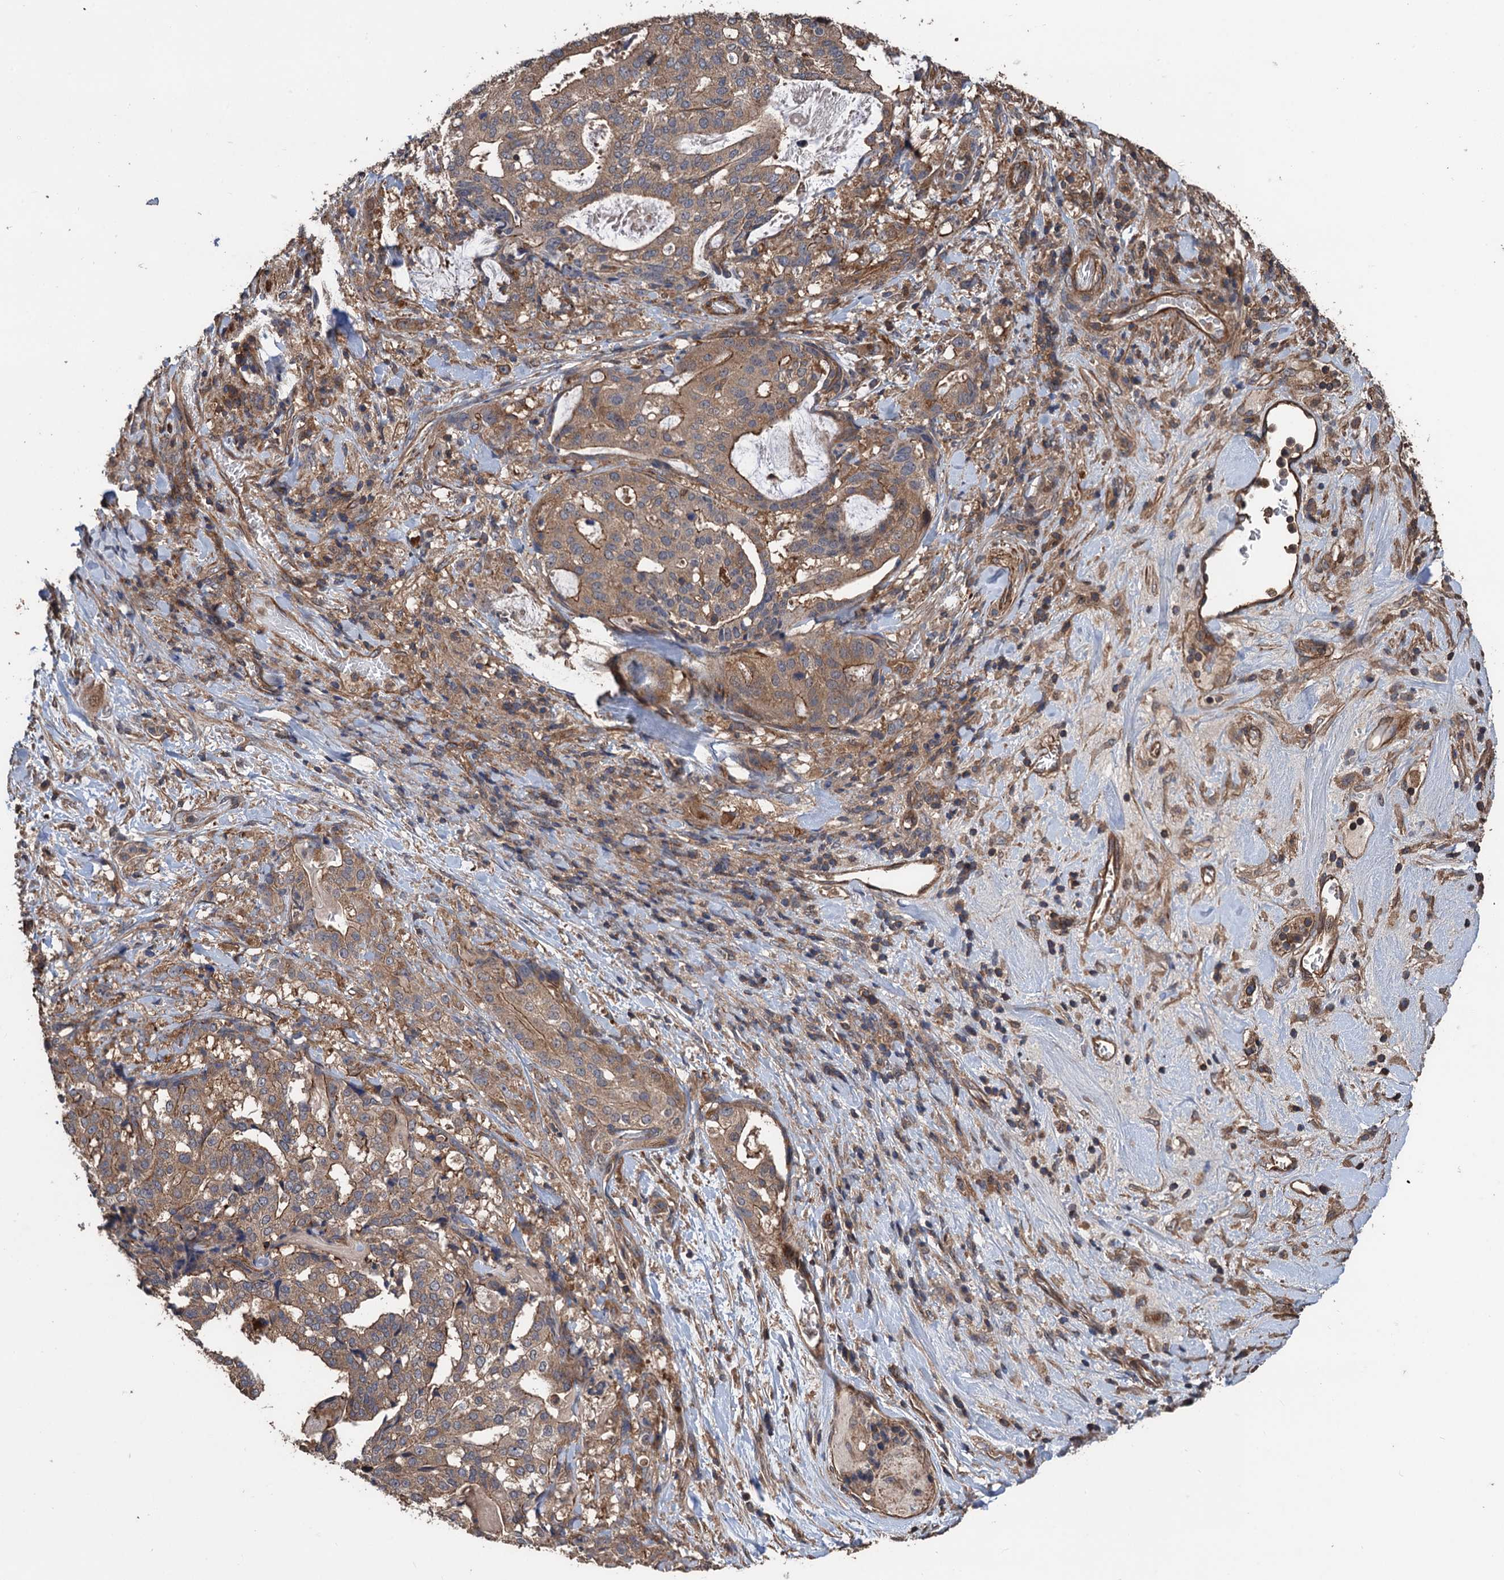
{"staining": {"intensity": "moderate", "quantity": ">75%", "location": "cytoplasmic/membranous"}, "tissue": "stomach cancer", "cell_type": "Tumor cells", "image_type": "cancer", "snomed": [{"axis": "morphology", "description": "Adenocarcinoma, NOS"}, {"axis": "topography", "description": "Stomach"}], "caption": "Stomach cancer (adenocarcinoma) stained with a brown dye exhibits moderate cytoplasmic/membranous positive expression in approximately >75% of tumor cells.", "gene": "PPP4R1", "patient": {"sex": "male", "age": 48}}